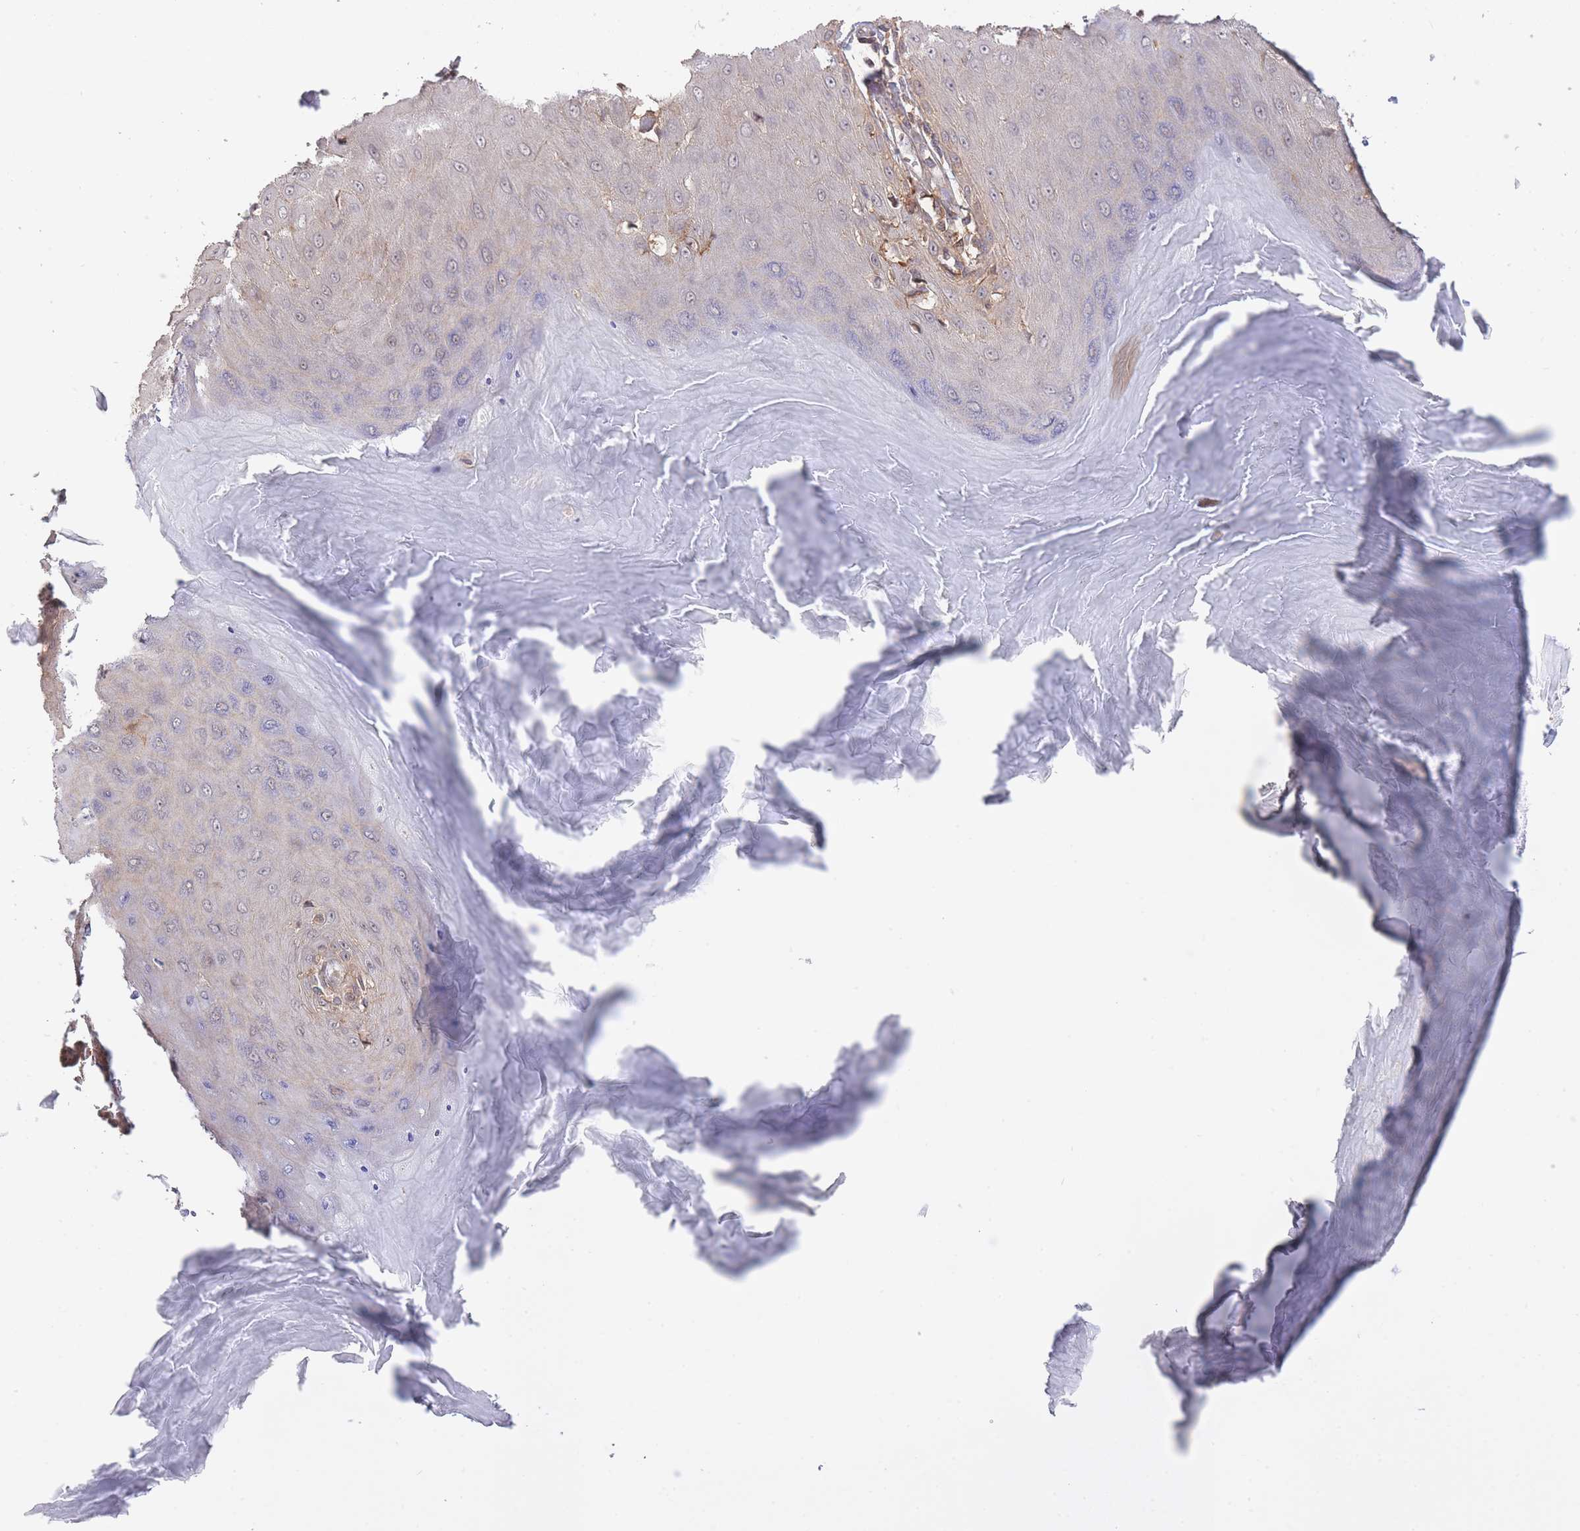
{"staining": {"intensity": "negative", "quantity": "none", "location": "none"}, "tissue": "skin cancer", "cell_type": "Tumor cells", "image_type": "cancer", "snomed": [{"axis": "morphology", "description": "Squamous cell carcinoma, NOS"}, {"axis": "topography", "description": "Skin"}], "caption": "Immunohistochemistry photomicrograph of neoplastic tissue: skin squamous cell carcinoma stained with DAB exhibits no significant protein staining in tumor cells.", "gene": "ZNF304", "patient": {"sex": "male", "age": 70}}